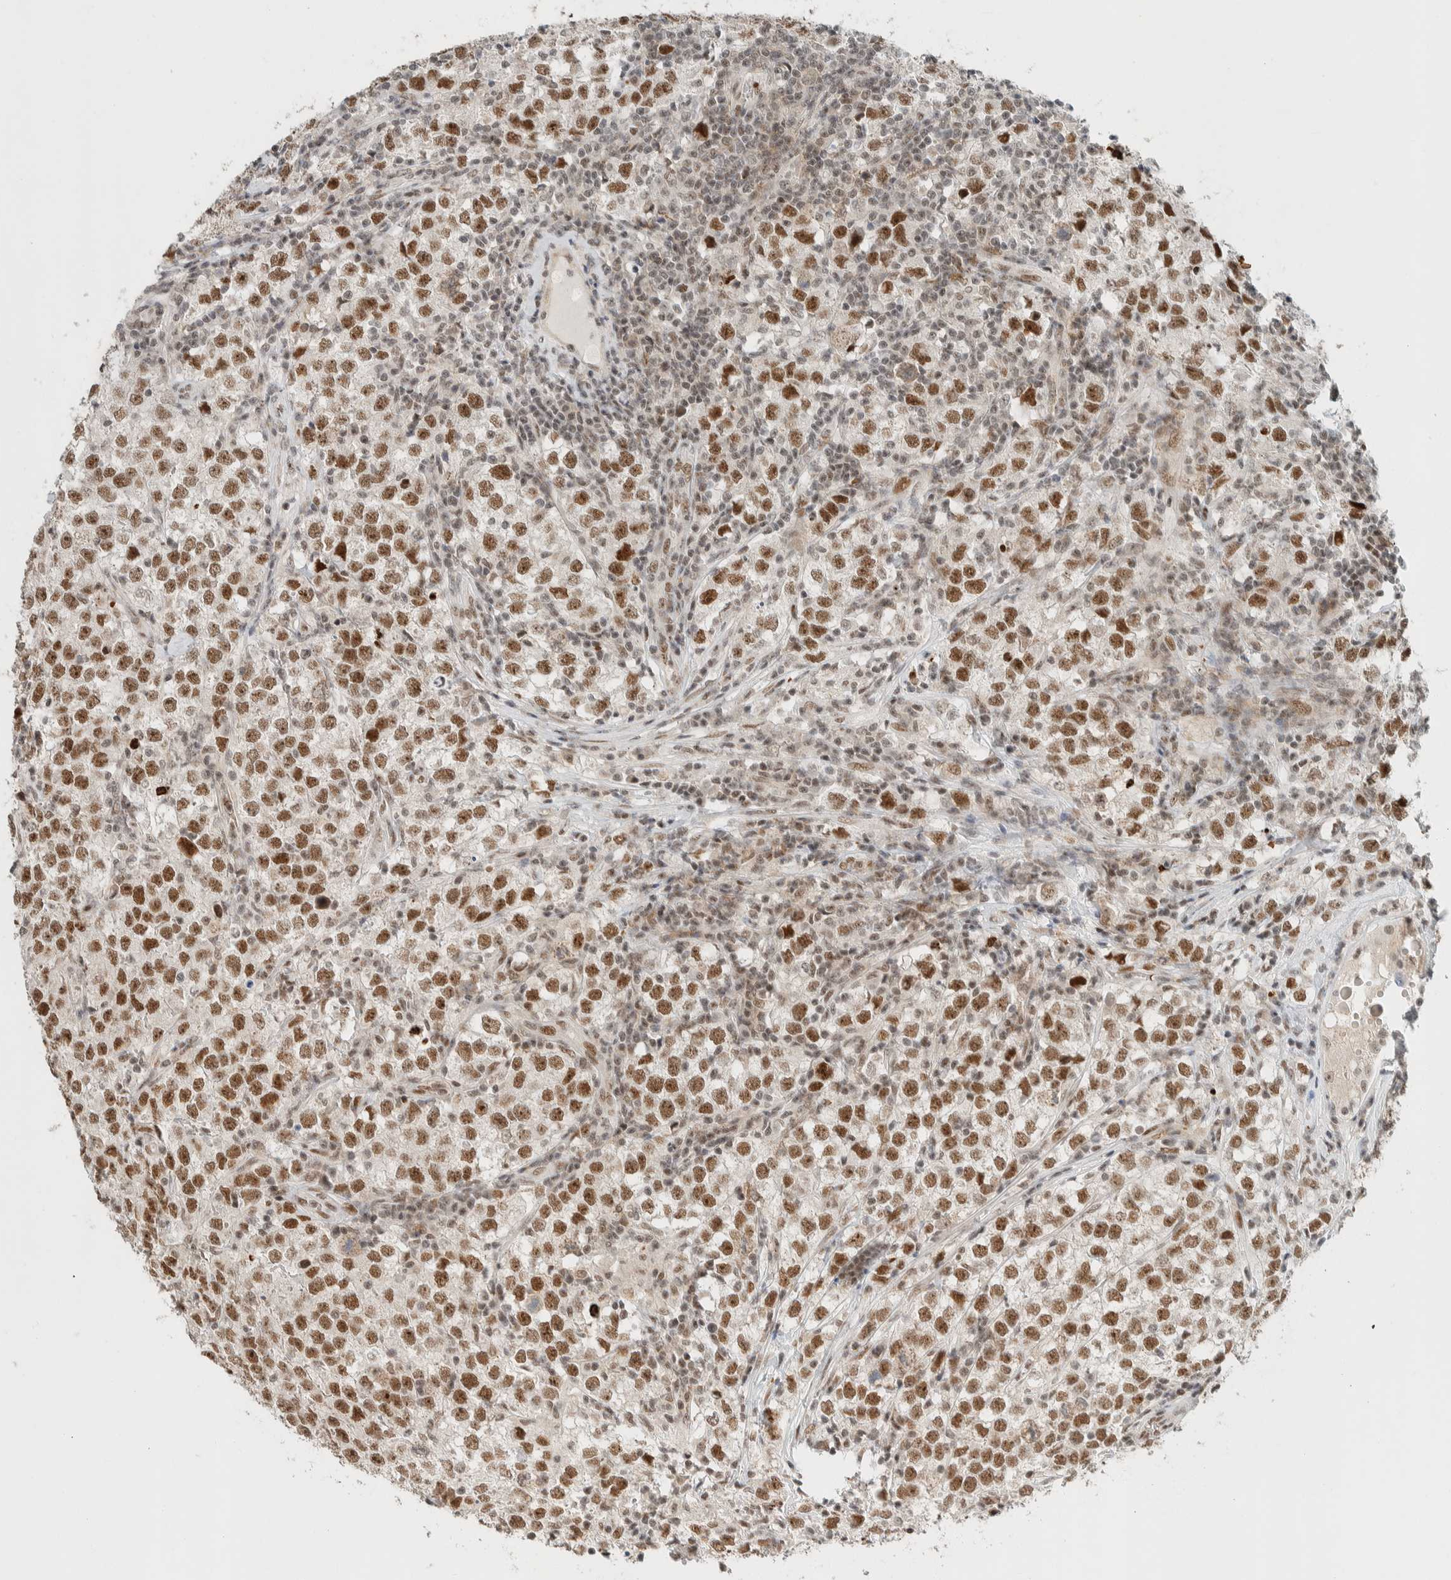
{"staining": {"intensity": "strong", "quantity": ">75%", "location": "nuclear"}, "tissue": "testis cancer", "cell_type": "Tumor cells", "image_type": "cancer", "snomed": [{"axis": "morphology", "description": "Seminoma, NOS"}, {"axis": "morphology", "description": "Carcinoma, Embryonal, NOS"}, {"axis": "topography", "description": "Testis"}], "caption": "A photomicrograph of human embryonal carcinoma (testis) stained for a protein exhibits strong nuclear brown staining in tumor cells.", "gene": "ZBTB2", "patient": {"sex": "male", "age": 28}}